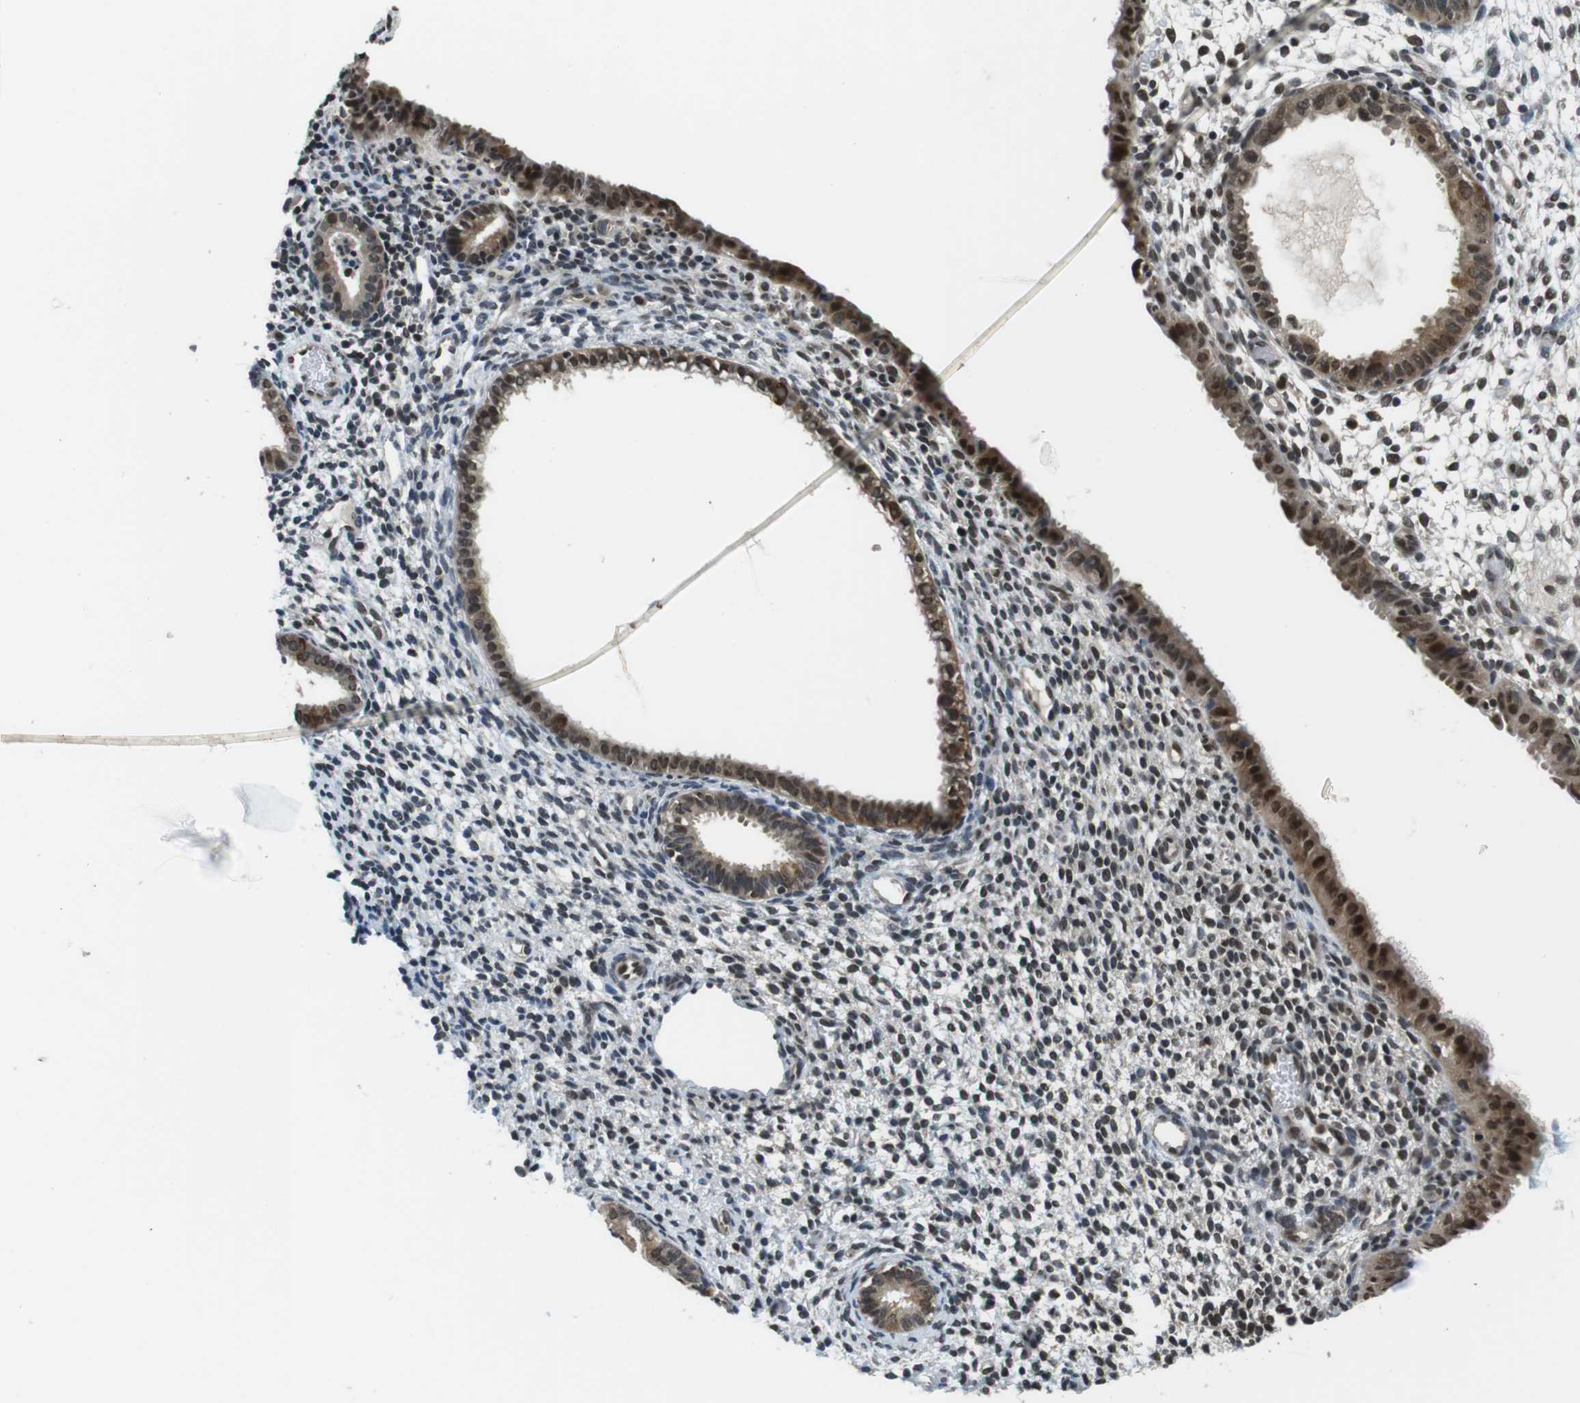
{"staining": {"intensity": "weak", "quantity": "25%-75%", "location": "nuclear"}, "tissue": "endometrium", "cell_type": "Cells in endometrial stroma", "image_type": "normal", "snomed": [{"axis": "morphology", "description": "Normal tissue, NOS"}, {"axis": "topography", "description": "Endometrium"}], "caption": "A histopathology image of human endometrium stained for a protein shows weak nuclear brown staining in cells in endometrial stroma. Nuclei are stained in blue.", "gene": "NEK4", "patient": {"sex": "female", "age": 61}}